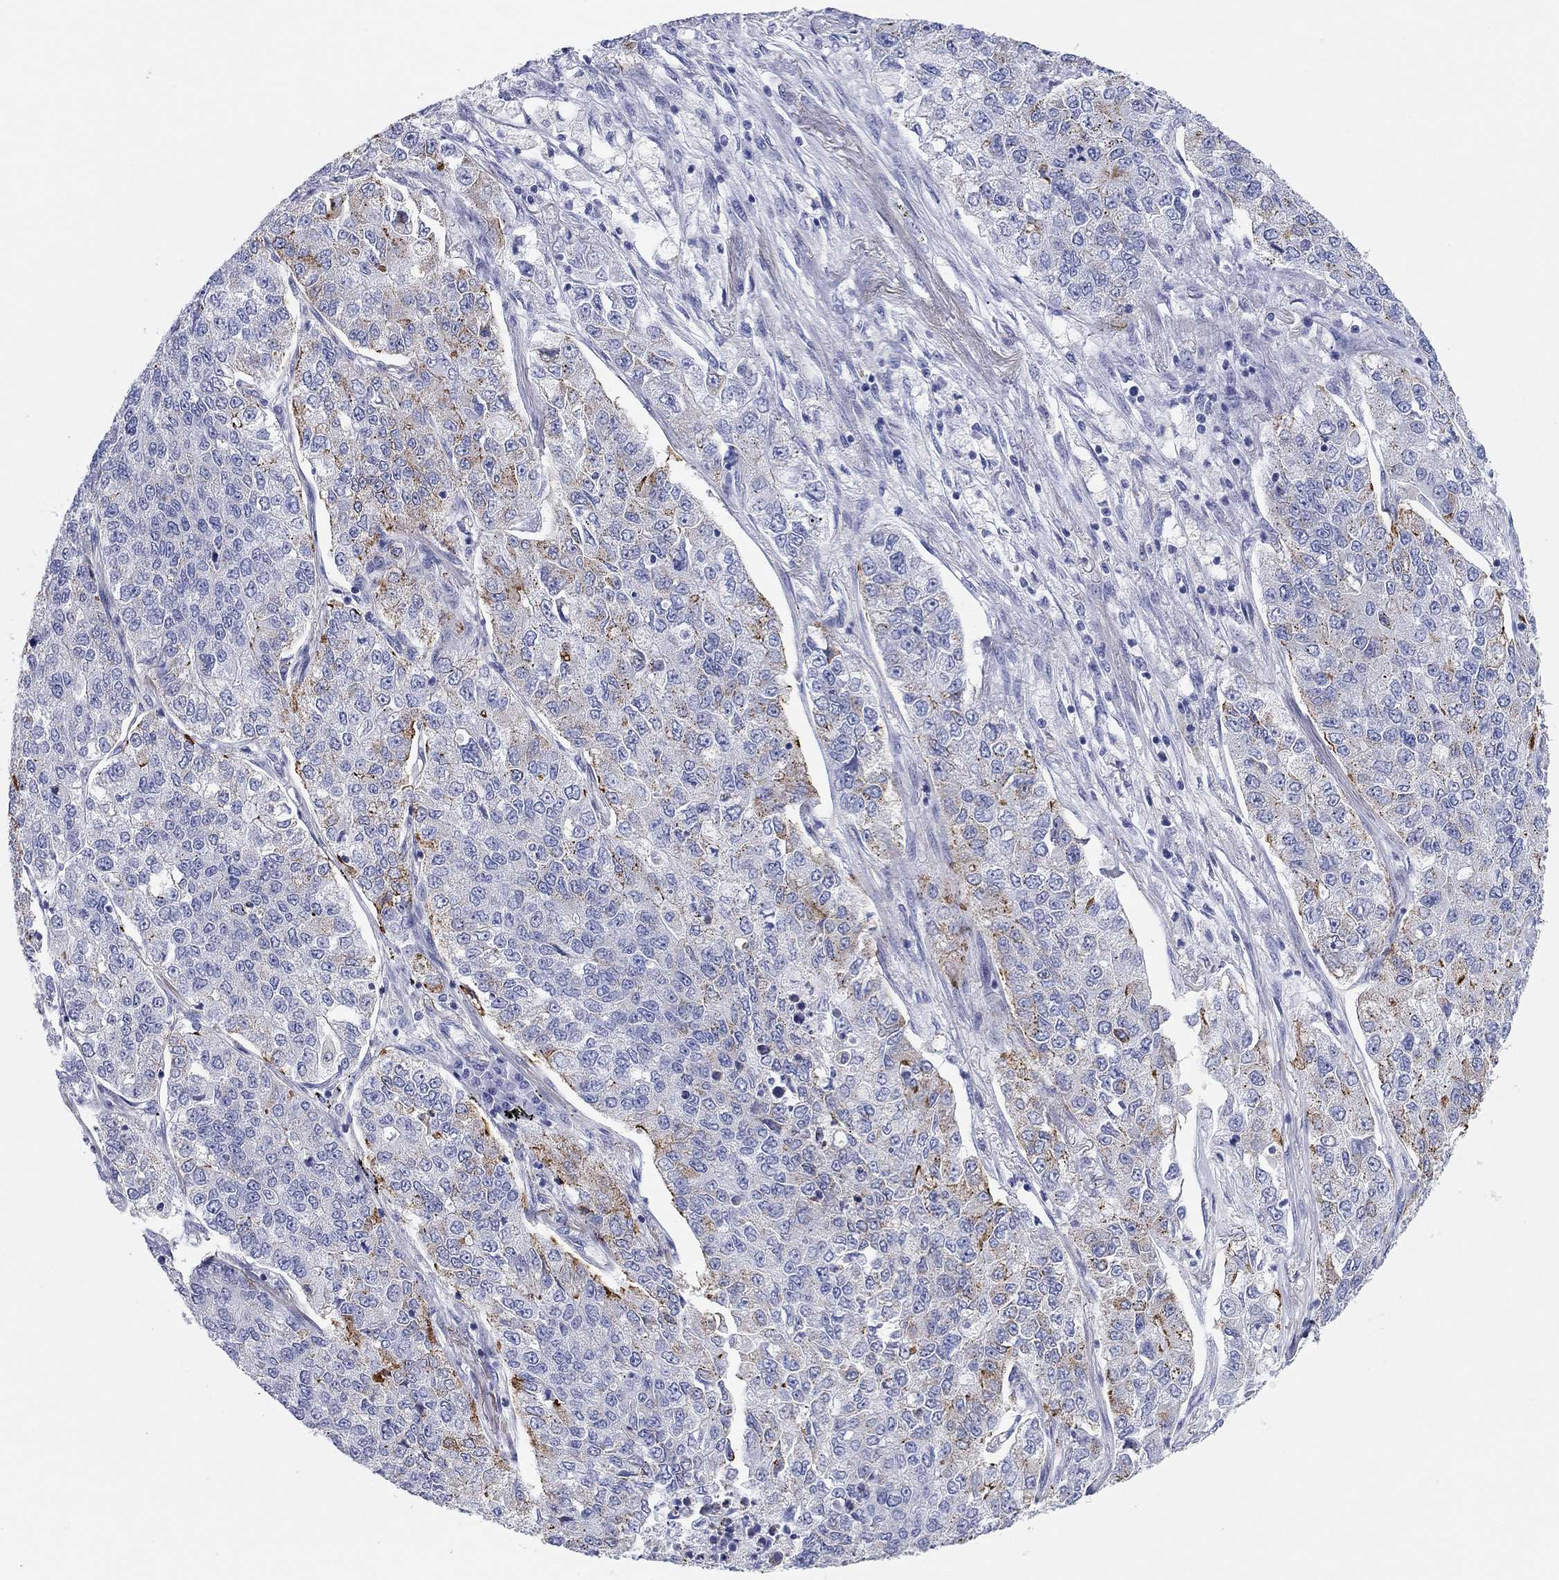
{"staining": {"intensity": "strong", "quantity": "<25%", "location": "cytoplasmic/membranous"}, "tissue": "lung cancer", "cell_type": "Tumor cells", "image_type": "cancer", "snomed": [{"axis": "morphology", "description": "Adenocarcinoma, NOS"}, {"axis": "topography", "description": "Lung"}], "caption": "This histopathology image demonstrates immunohistochemistry staining of human lung cancer (adenocarcinoma), with medium strong cytoplasmic/membranous staining in about <25% of tumor cells.", "gene": "CHI3L2", "patient": {"sex": "male", "age": 49}}